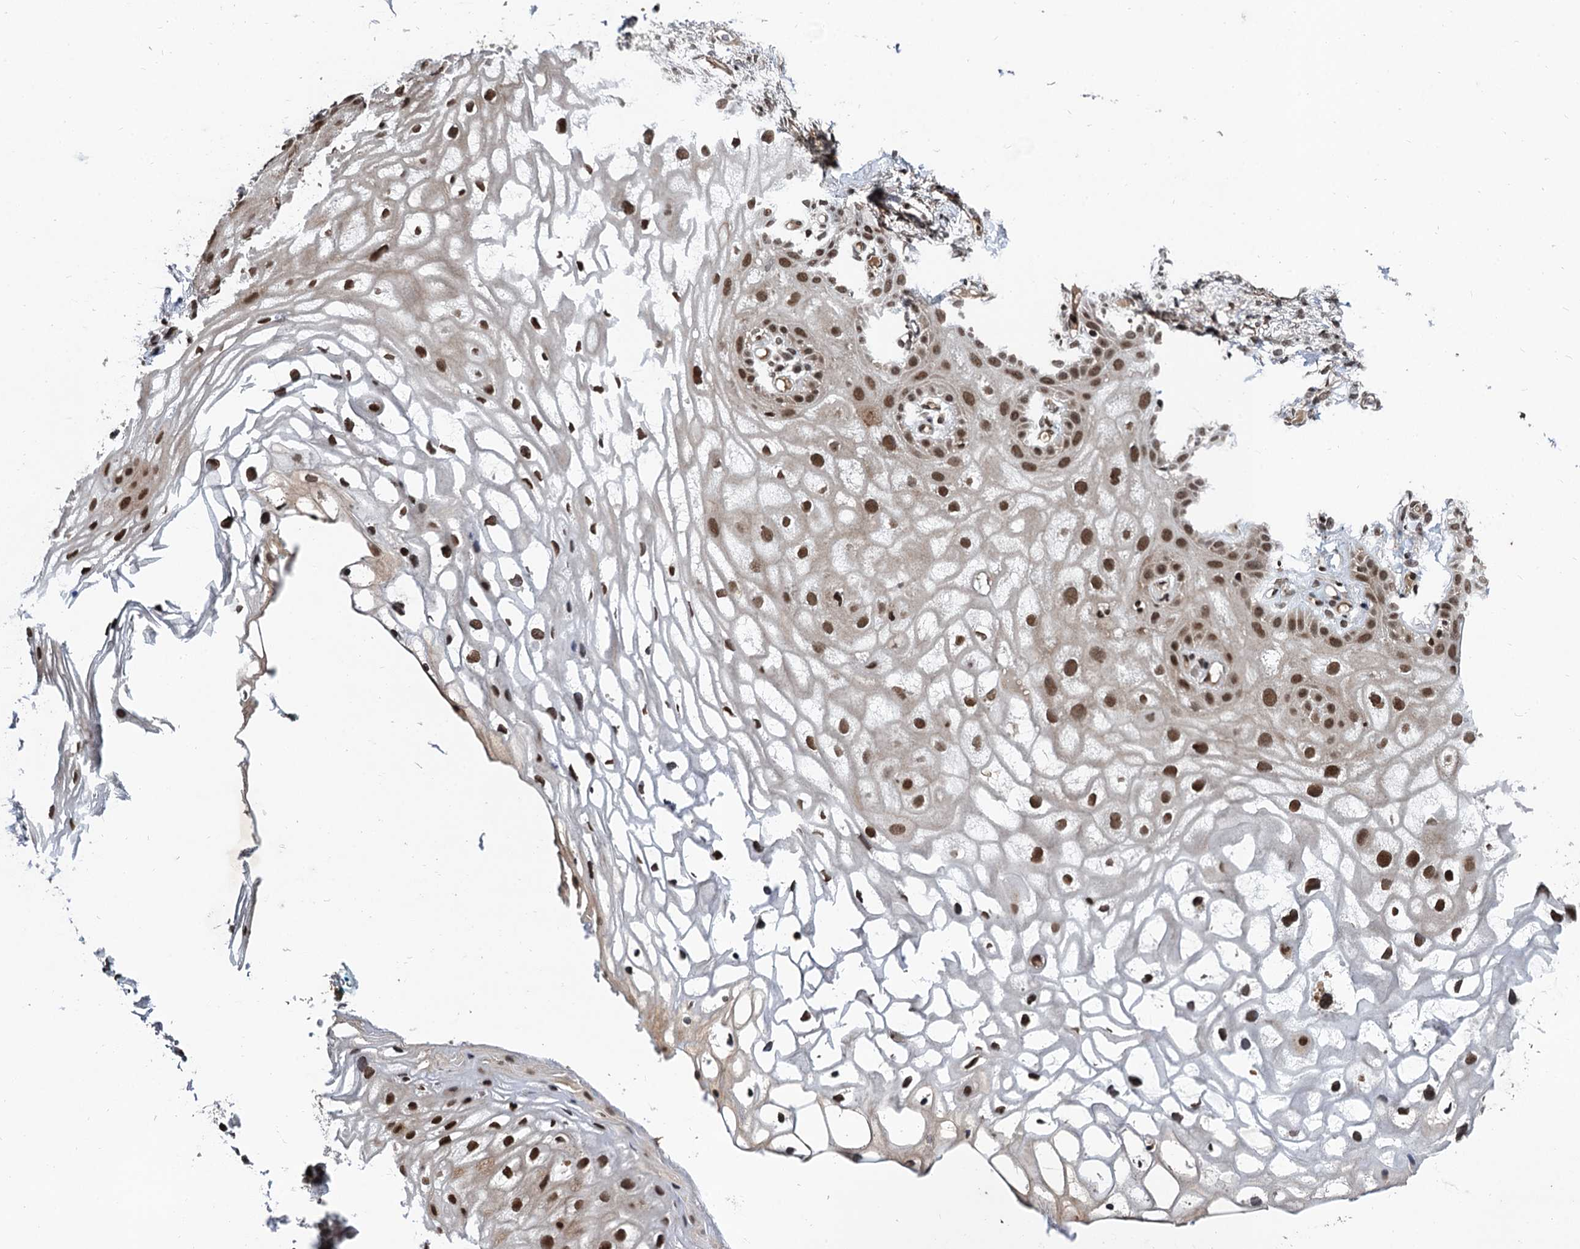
{"staining": {"intensity": "moderate", "quantity": ">75%", "location": "nuclear"}, "tissue": "vagina", "cell_type": "Squamous epithelial cells", "image_type": "normal", "snomed": [{"axis": "morphology", "description": "Normal tissue, NOS"}, {"axis": "topography", "description": "Vagina"}, {"axis": "topography", "description": "Peripheral nerve tissue"}], "caption": "This image exhibits immunohistochemistry (IHC) staining of unremarkable human vagina, with medium moderate nuclear staining in approximately >75% of squamous epithelial cells.", "gene": "FAM217B", "patient": {"sex": "female", "age": 71}}